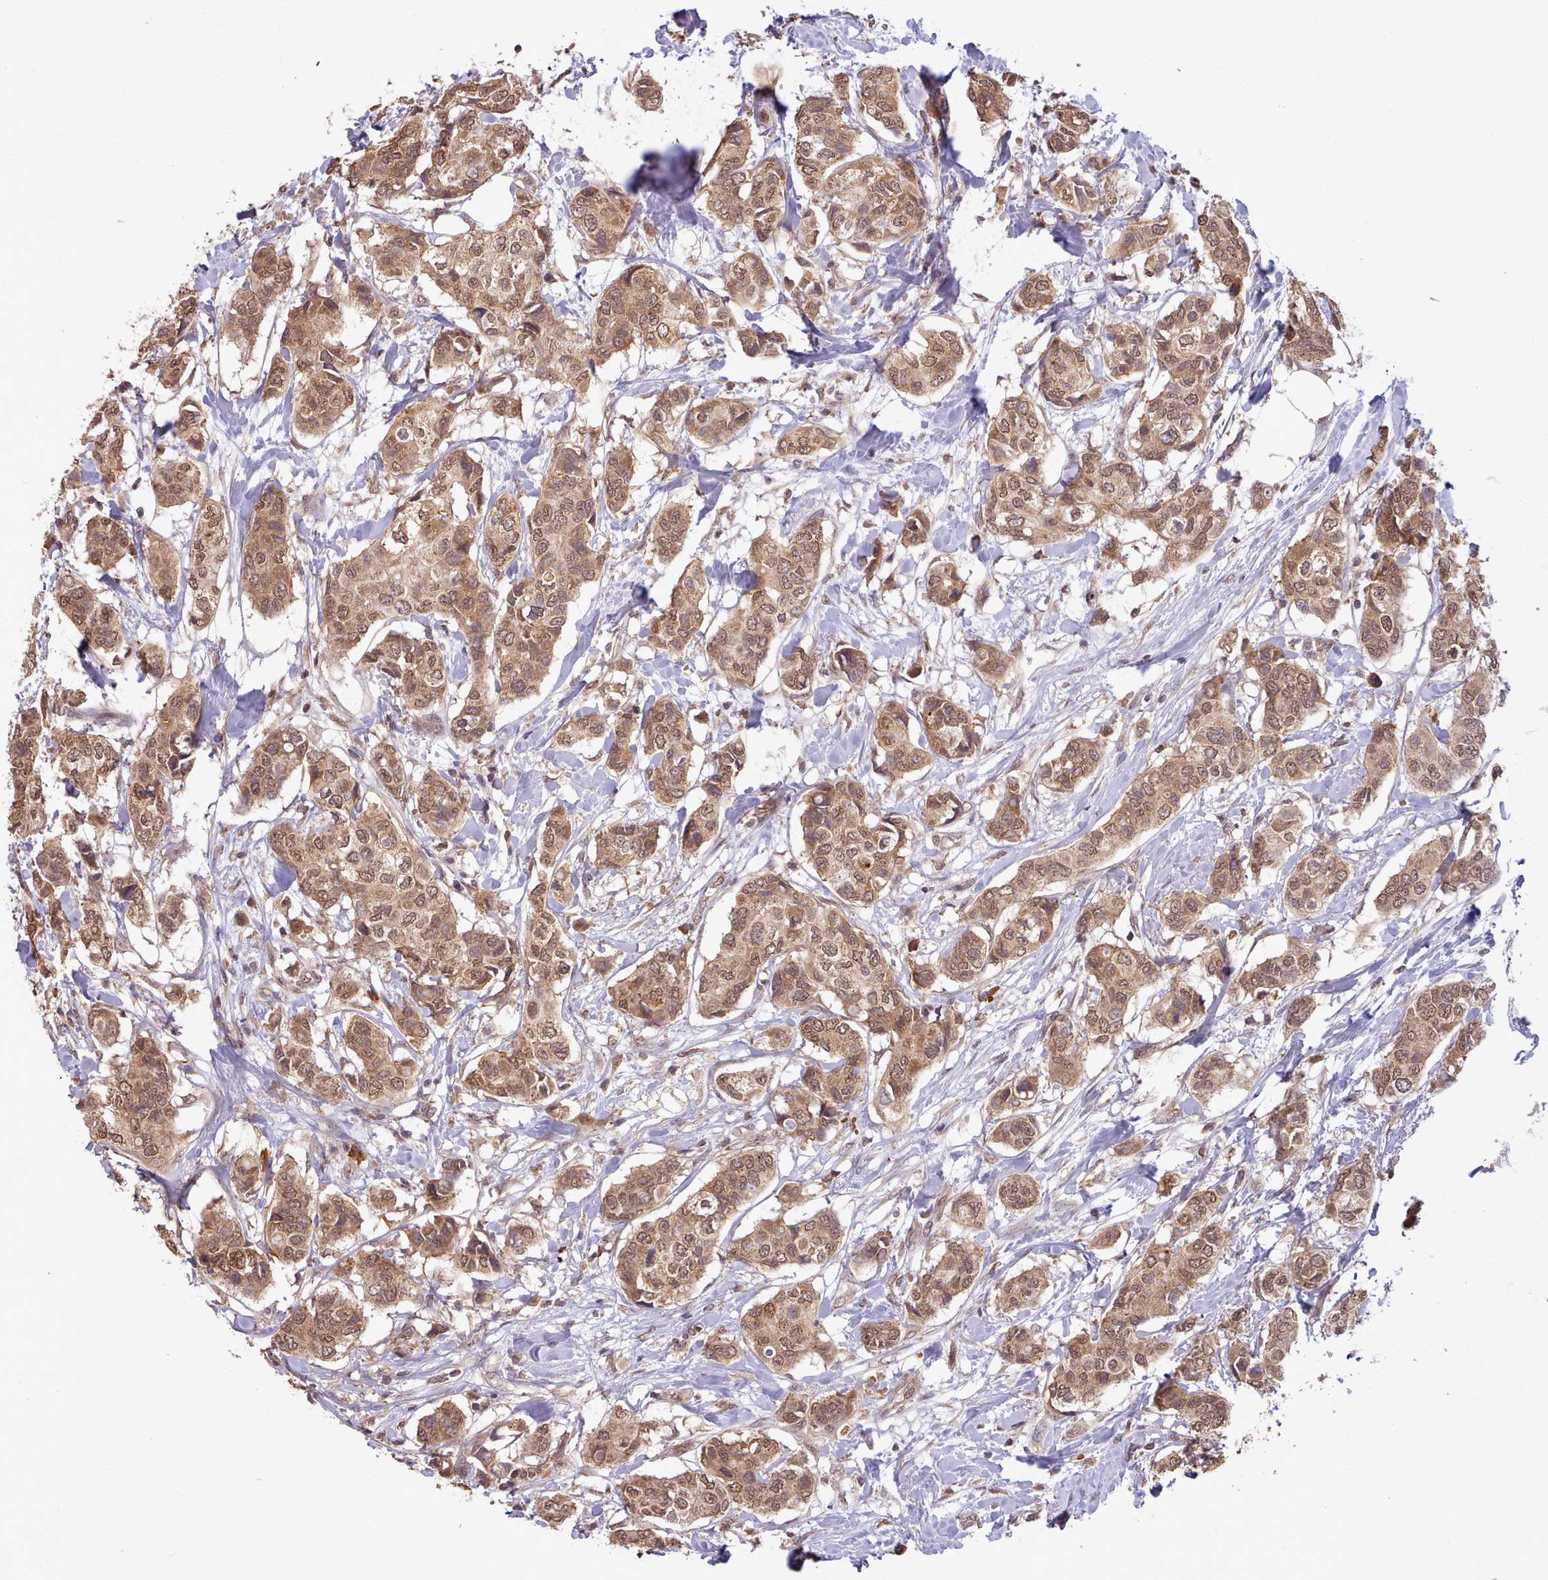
{"staining": {"intensity": "moderate", "quantity": ">75%", "location": "cytoplasmic/membranous,nuclear"}, "tissue": "breast cancer", "cell_type": "Tumor cells", "image_type": "cancer", "snomed": [{"axis": "morphology", "description": "Lobular carcinoma"}, {"axis": "topography", "description": "Breast"}], "caption": "Breast lobular carcinoma tissue reveals moderate cytoplasmic/membranous and nuclear positivity in approximately >75% of tumor cells", "gene": "PIP4P1", "patient": {"sex": "female", "age": 51}}